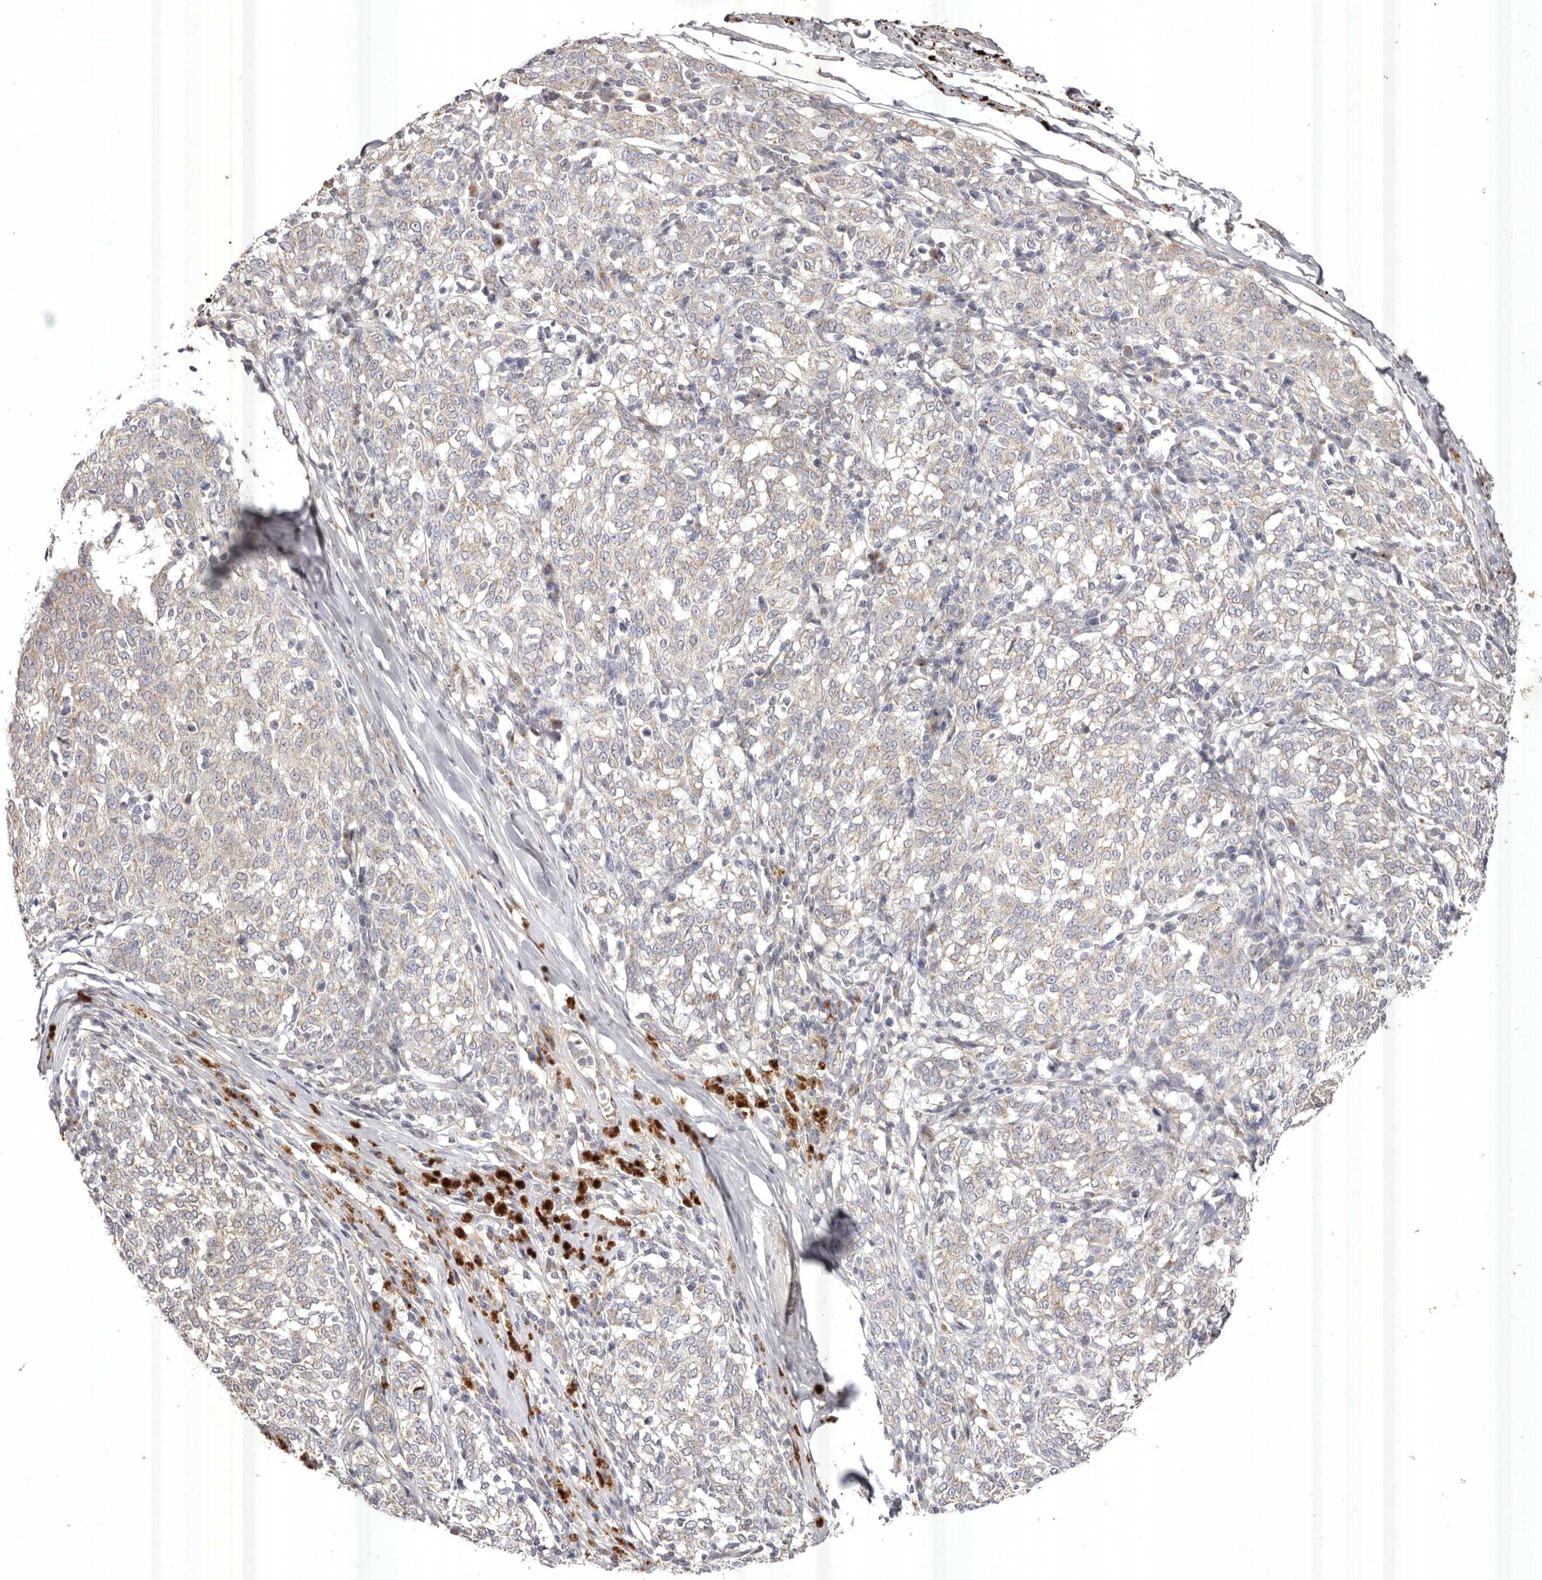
{"staining": {"intensity": "negative", "quantity": "none", "location": "none"}, "tissue": "melanoma", "cell_type": "Tumor cells", "image_type": "cancer", "snomed": [{"axis": "morphology", "description": "Malignant melanoma, NOS"}, {"axis": "topography", "description": "Skin"}], "caption": "There is no significant expression in tumor cells of melanoma.", "gene": "USP24", "patient": {"sex": "female", "age": 72}}